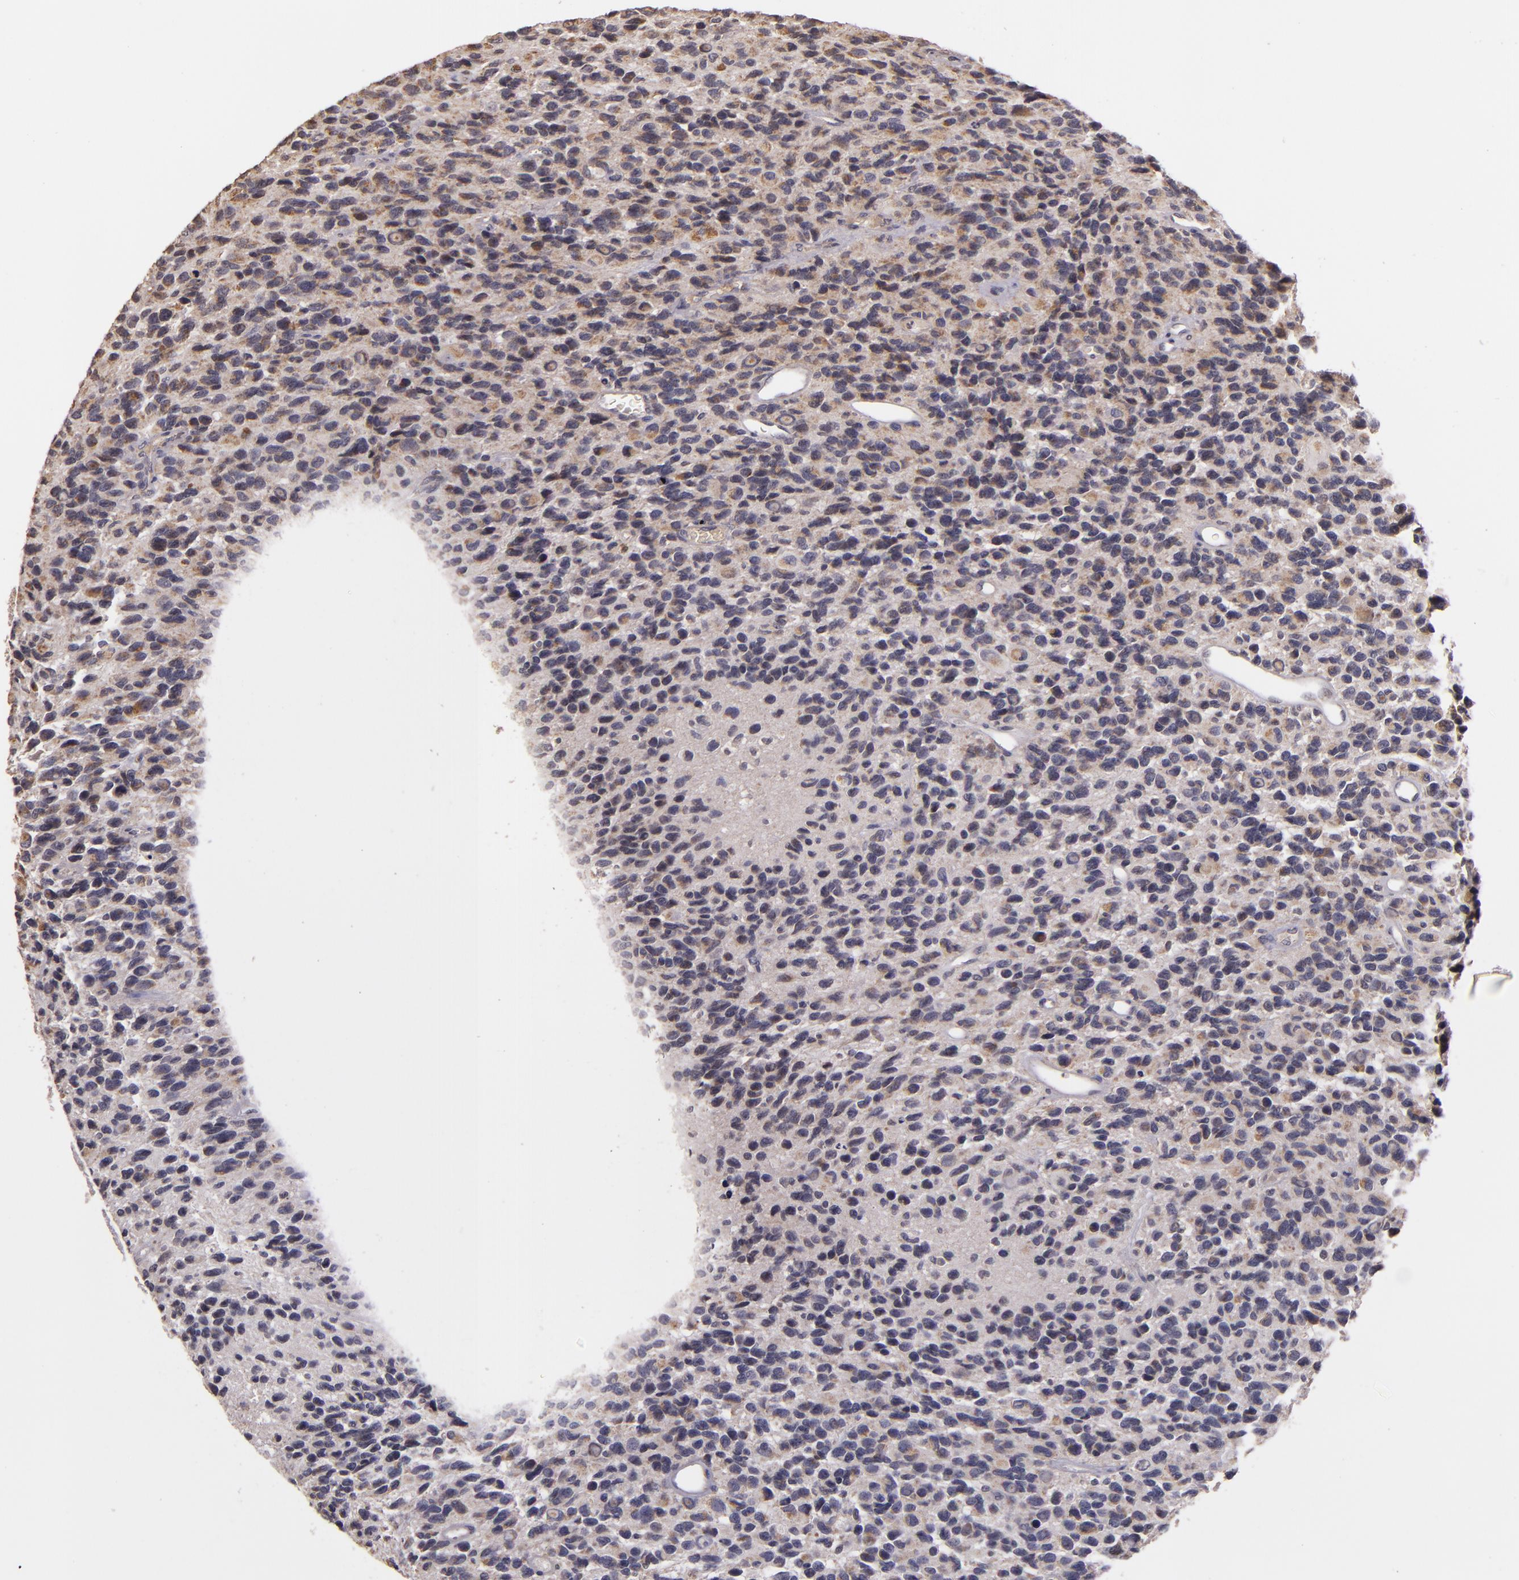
{"staining": {"intensity": "weak", "quantity": "<25%", "location": "cytoplasmic/membranous"}, "tissue": "glioma", "cell_type": "Tumor cells", "image_type": "cancer", "snomed": [{"axis": "morphology", "description": "Glioma, malignant, High grade"}, {"axis": "topography", "description": "Brain"}], "caption": "This is an immunohistochemistry photomicrograph of human malignant high-grade glioma. There is no positivity in tumor cells.", "gene": "ABL1", "patient": {"sex": "male", "age": 77}}